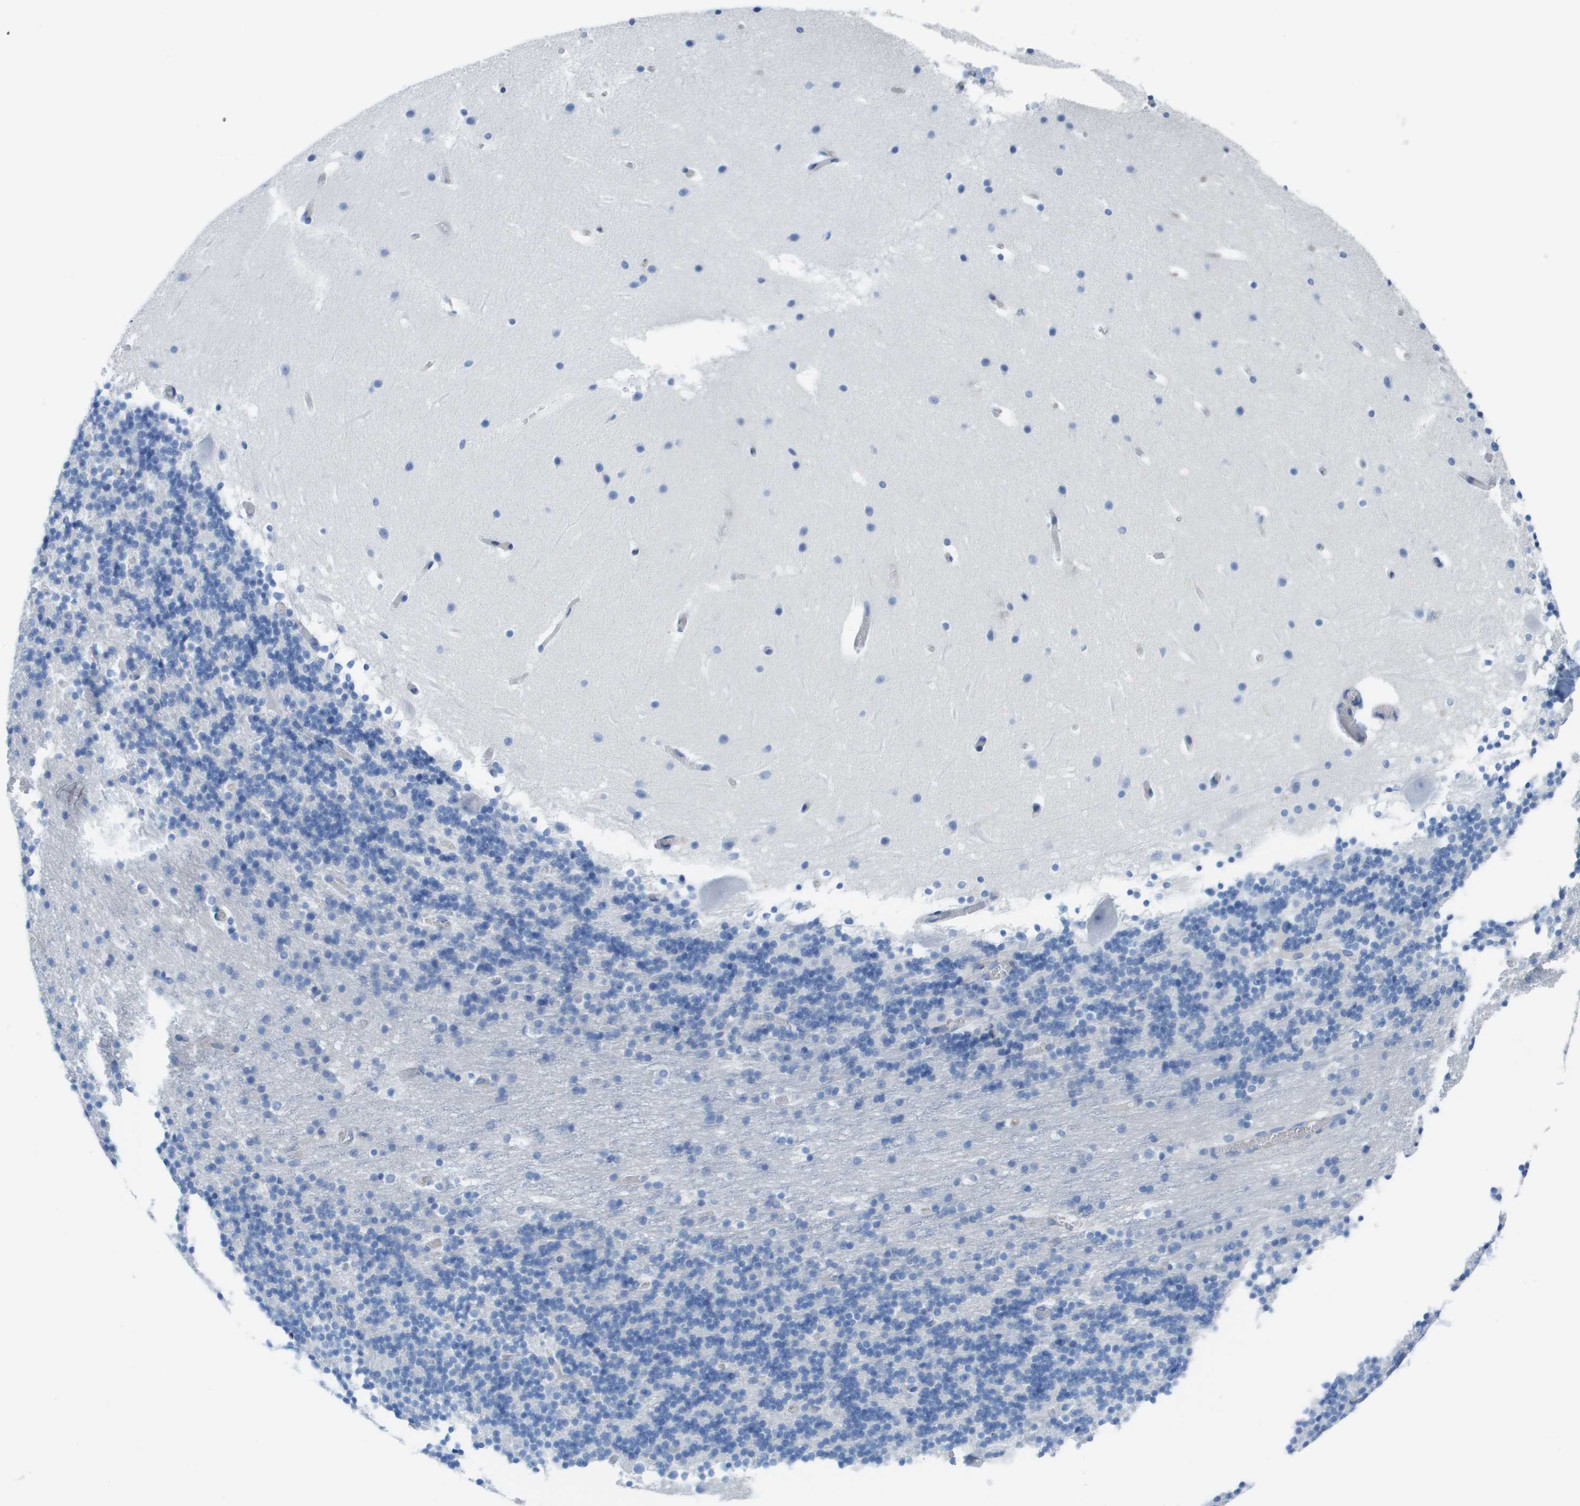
{"staining": {"intensity": "negative", "quantity": "none", "location": "none"}, "tissue": "cerebellum", "cell_type": "Cells in granular layer", "image_type": "normal", "snomed": [{"axis": "morphology", "description": "Normal tissue, NOS"}, {"axis": "topography", "description": "Cerebellum"}], "caption": "Protein analysis of unremarkable cerebellum reveals no significant positivity in cells in granular layer.", "gene": "CD46", "patient": {"sex": "male", "age": 45}}